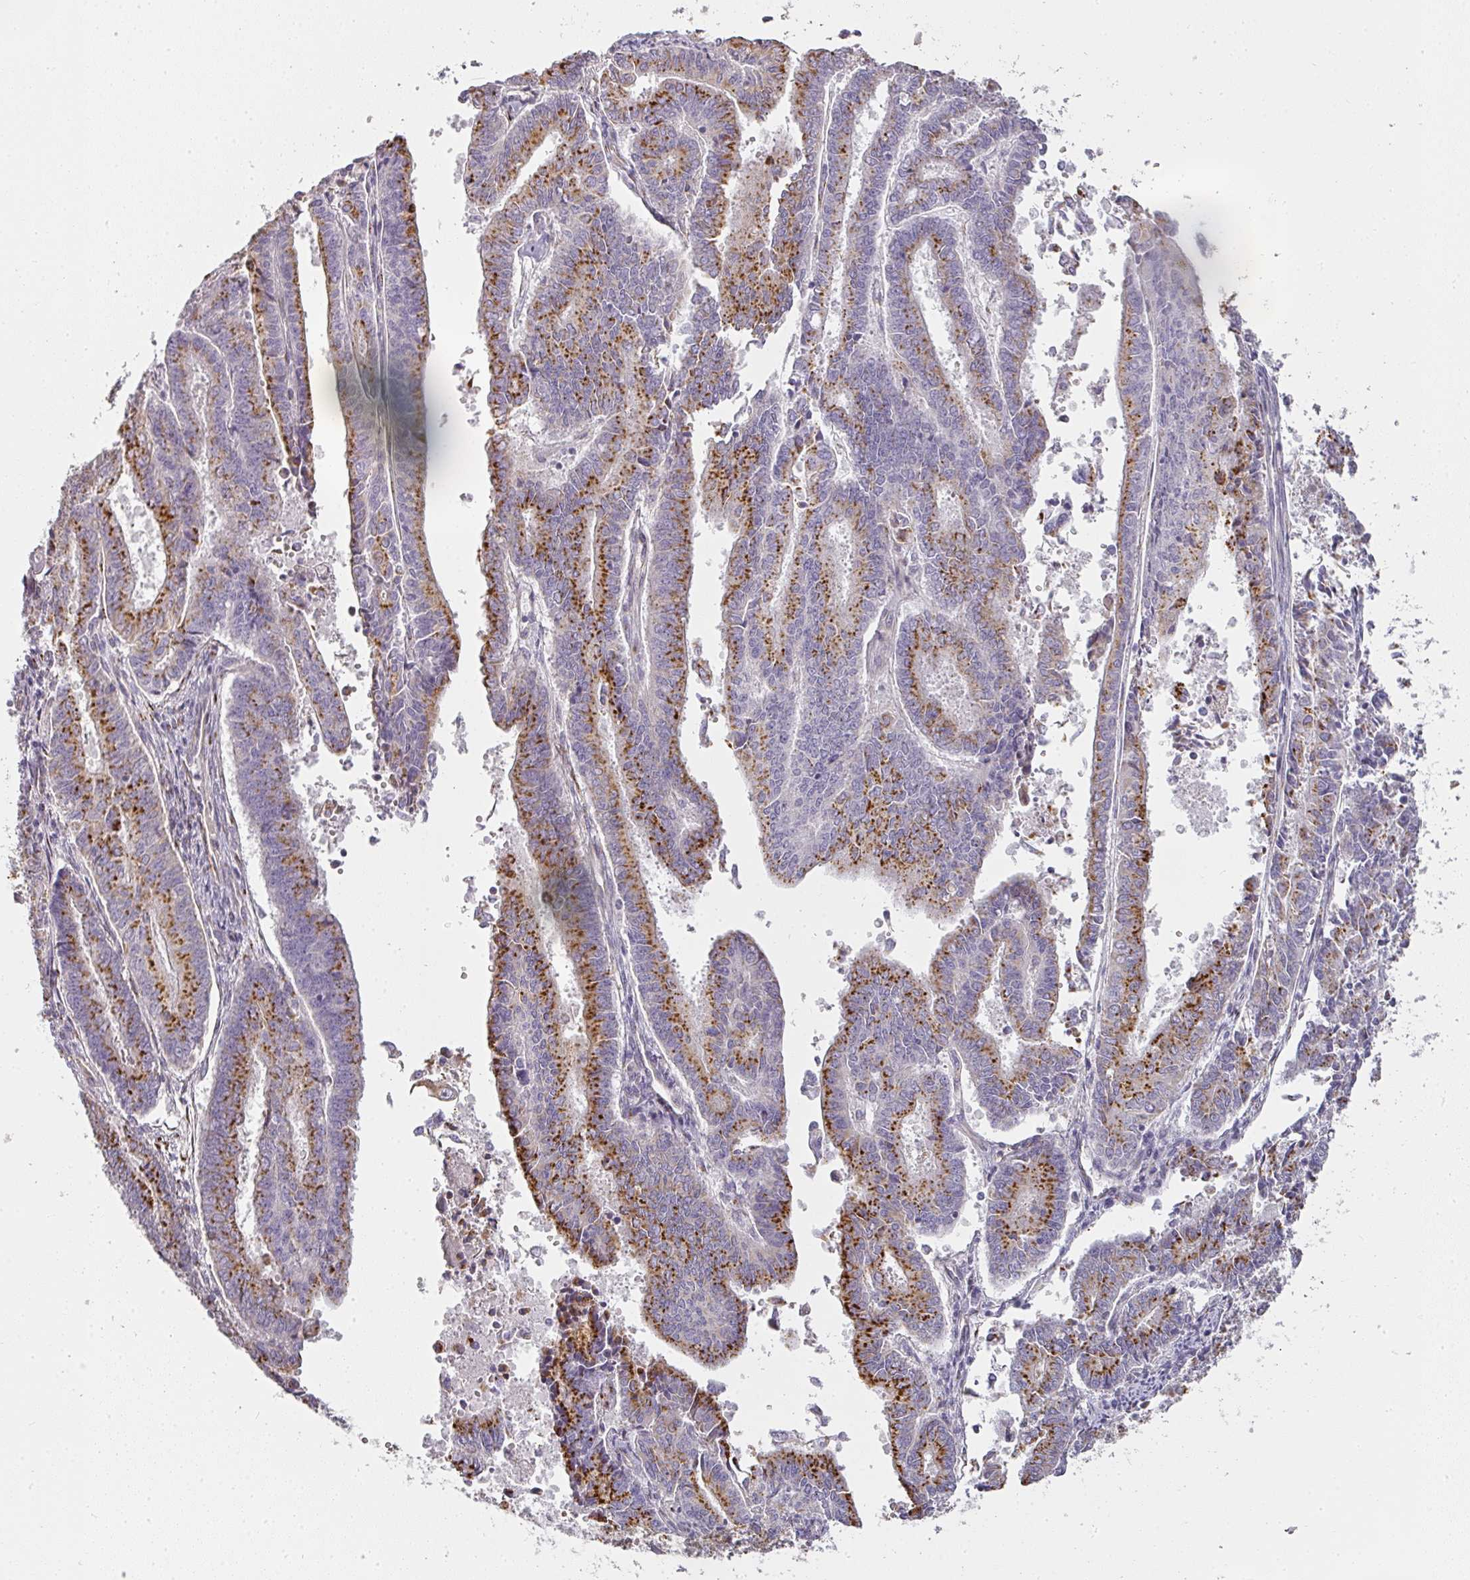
{"staining": {"intensity": "moderate", "quantity": "25%-75%", "location": "cytoplasmic/membranous"}, "tissue": "endometrial cancer", "cell_type": "Tumor cells", "image_type": "cancer", "snomed": [{"axis": "morphology", "description": "Adenocarcinoma, NOS"}, {"axis": "topography", "description": "Endometrium"}], "caption": "The histopathology image reveals immunohistochemical staining of endometrial cancer (adenocarcinoma). There is moderate cytoplasmic/membranous positivity is appreciated in approximately 25%-75% of tumor cells.", "gene": "ATP8B2", "patient": {"sex": "female", "age": 59}}